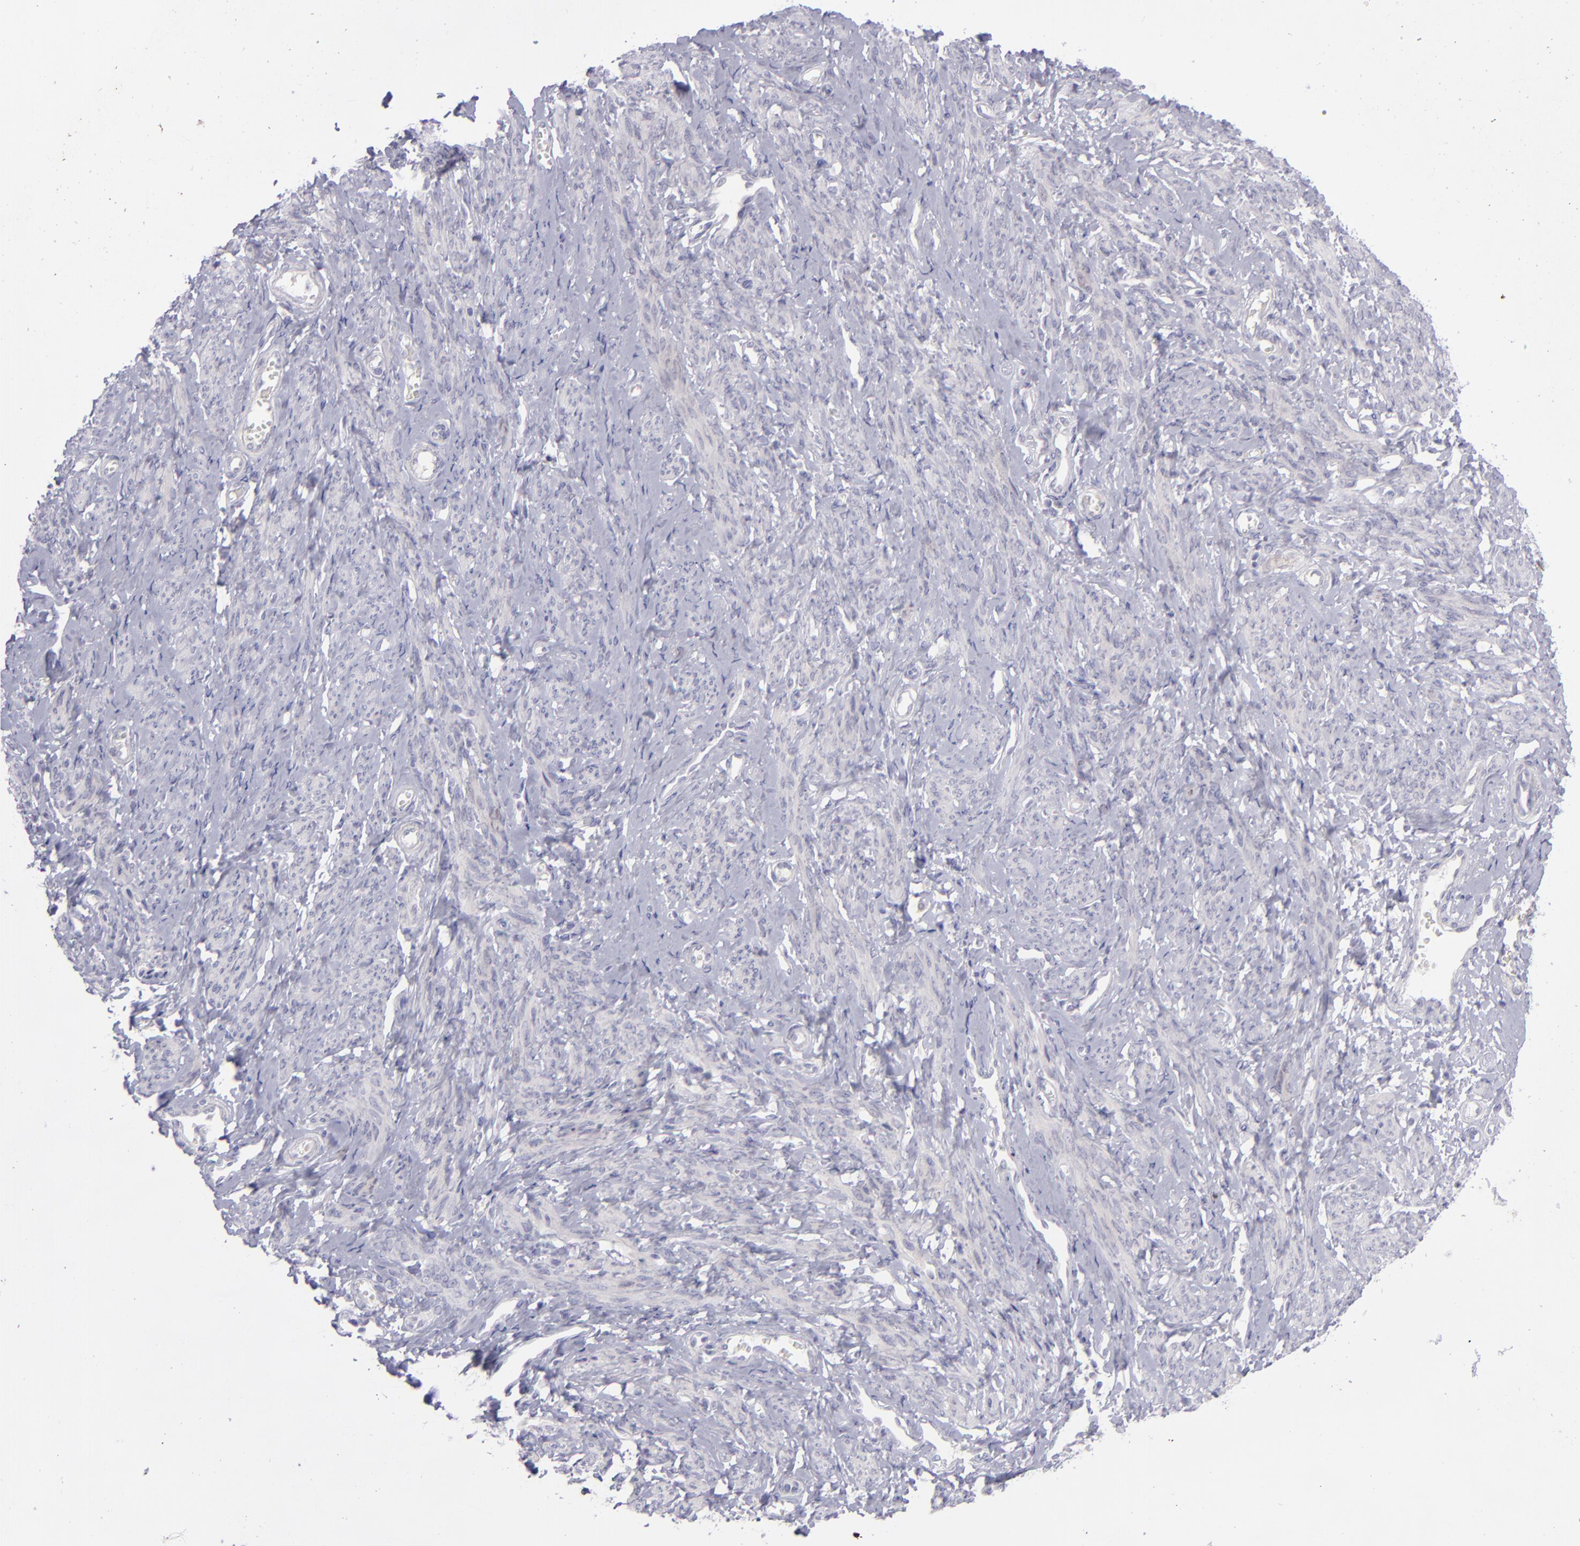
{"staining": {"intensity": "negative", "quantity": "none", "location": "none"}, "tissue": "smooth muscle", "cell_type": "Smooth muscle cells", "image_type": "normal", "snomed": [{"axis": "morphology", "description": "Normal tissue, NOS"}, {"axis": "topography", "description": "Cervix"}, {"axis": "topography", "description": "Endometrium"}], "caption": "The photomicrograph exhibits no significant positivity in smooth muscle cells of smooth muscle.", "gene": "EVPL", "patient": {"sex": "female", "age": 65}}